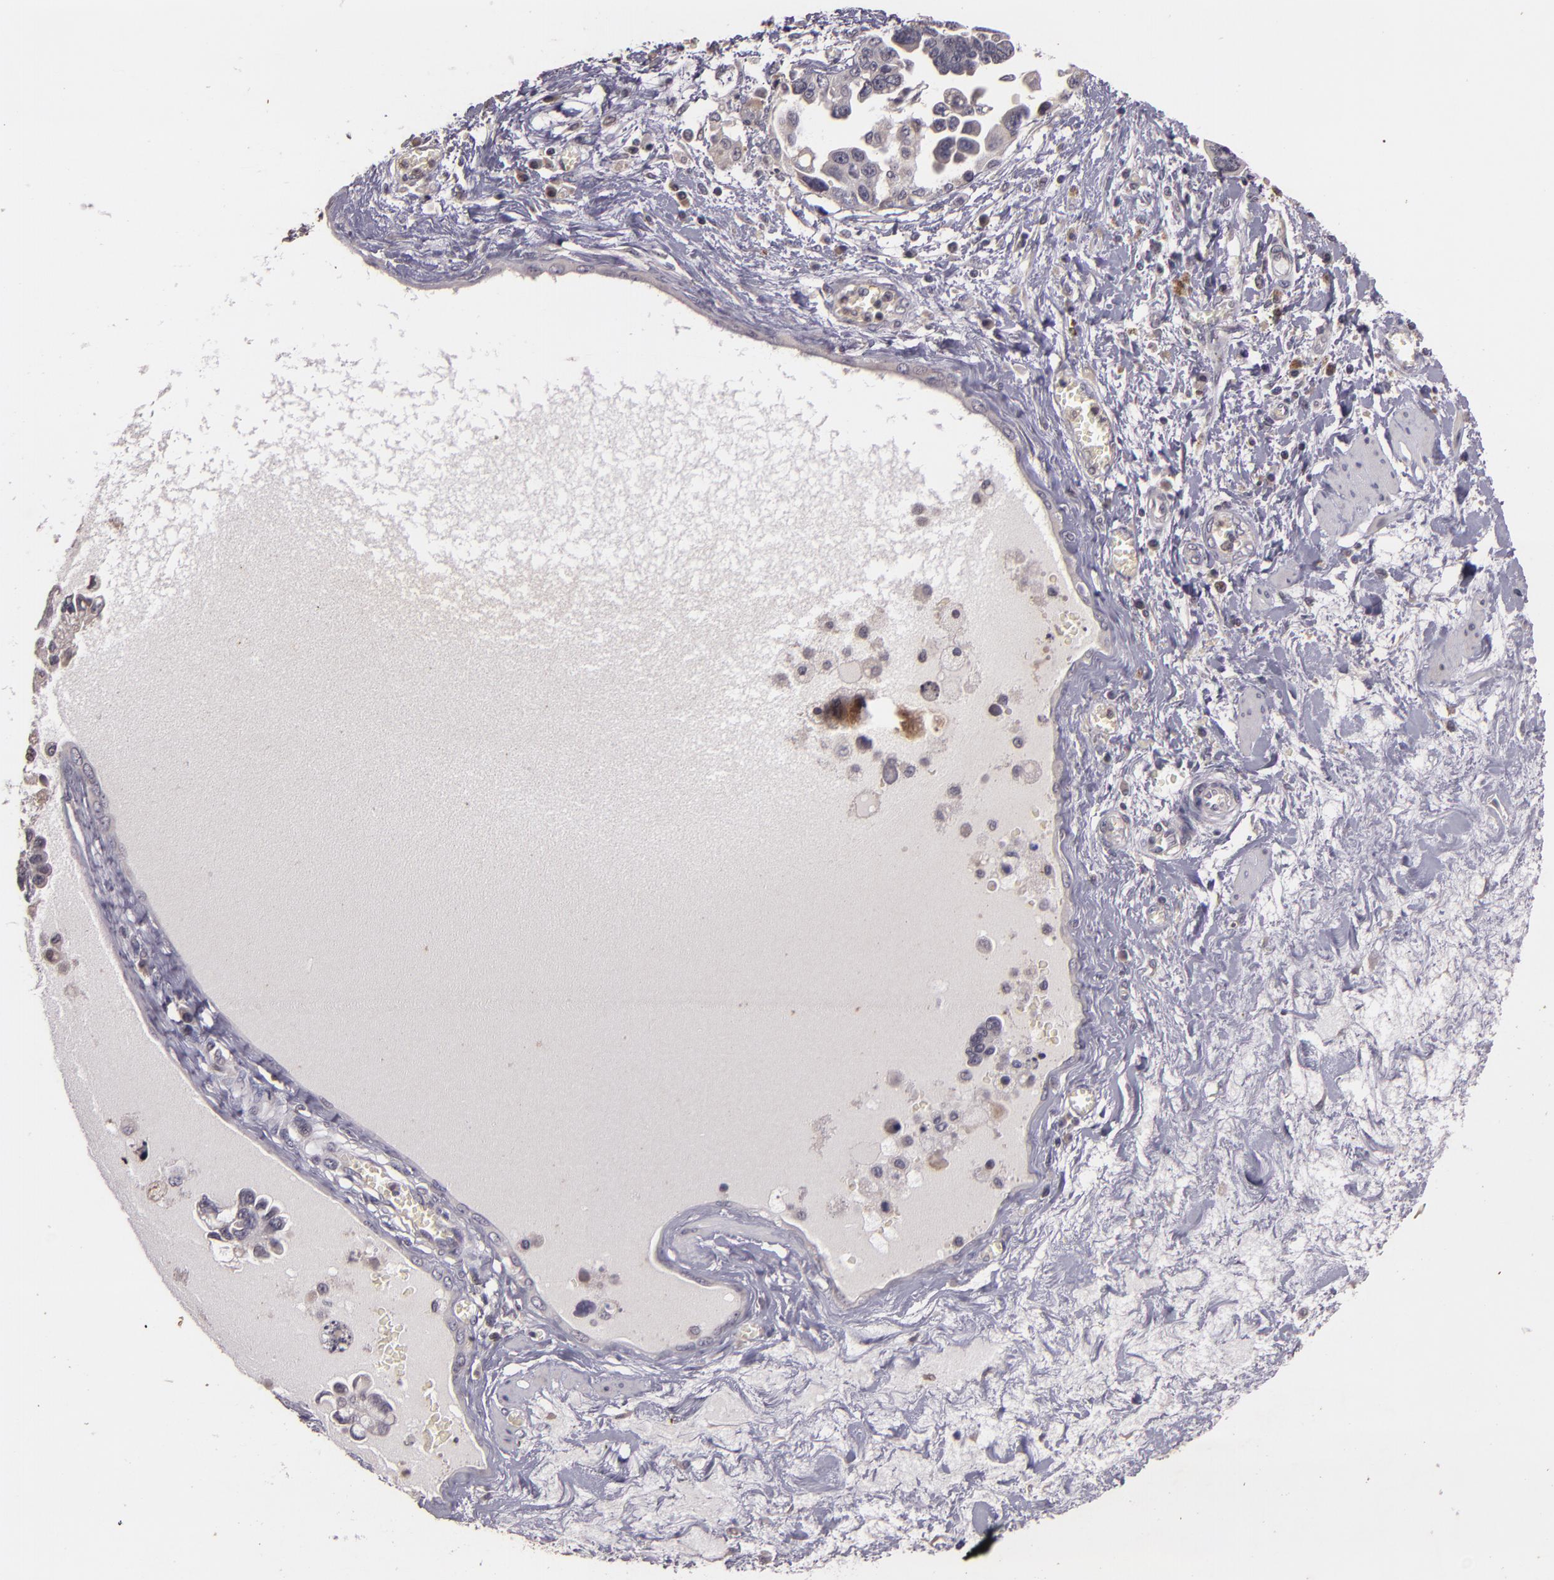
{"staining": {"intensity": "negative", "quantity": "none", "location": "none"}, "tissue": "ovarian cancer", "cell_type": "Tumor cells", "image_type": "cancer", "snomed": [{"axis": "morphology", "description": "Cystadenocarcinoma, serous, NOS"}, {"axis": "topography", "description": "Ovary"}], "caption": "A high-resolution photomicrograph shows immunohistochemistry (IHC) staining of serous cystadenocarcinoma (ovarian), which exhibits no significant expression in tumor cells.", "gene": "TFF1", "patient": {"sex": "female", "age": 63}}